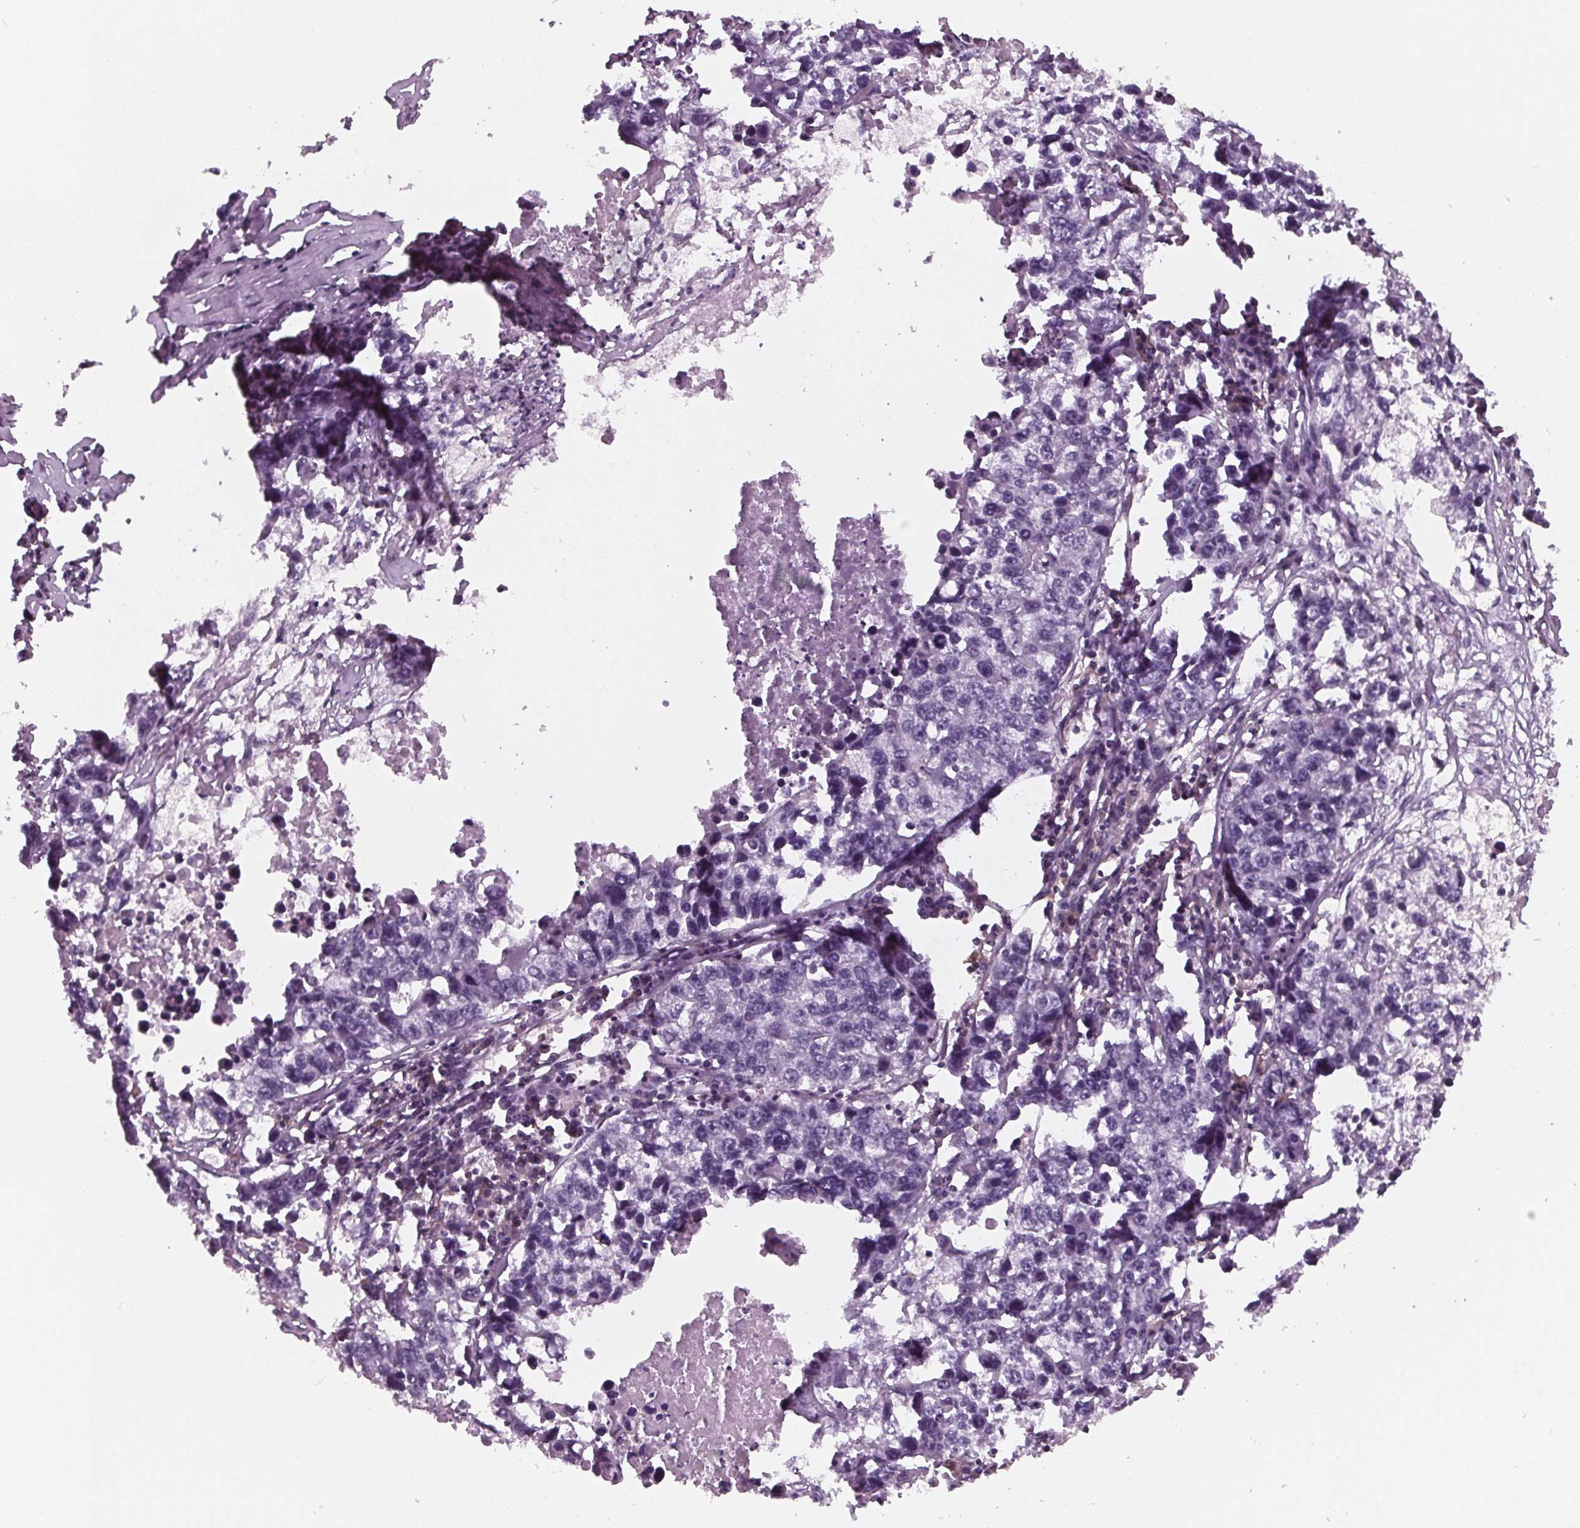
{"staining": {"intensity": "negative", "quantity": "none", "location": "none"}, "tissue": "lung cancer", "cell_type": "Tumor cells", "image_type": "cancer", "snomed": [{"axis": "morphology", "description": "Adenocarcinoma, NOS"}, {"axis": "topography", "description": "Lung"}], "caption": "High power microscopy histopathology image of an immunohistochemistry histopathology image of adenocarcinoma (lung), revealing no significant positivity in tumor cells. (DAB immunohistochemistry, high magnification).", "gene": "ARHGAP25", "patient": {"sex": "female", "age": 51}}